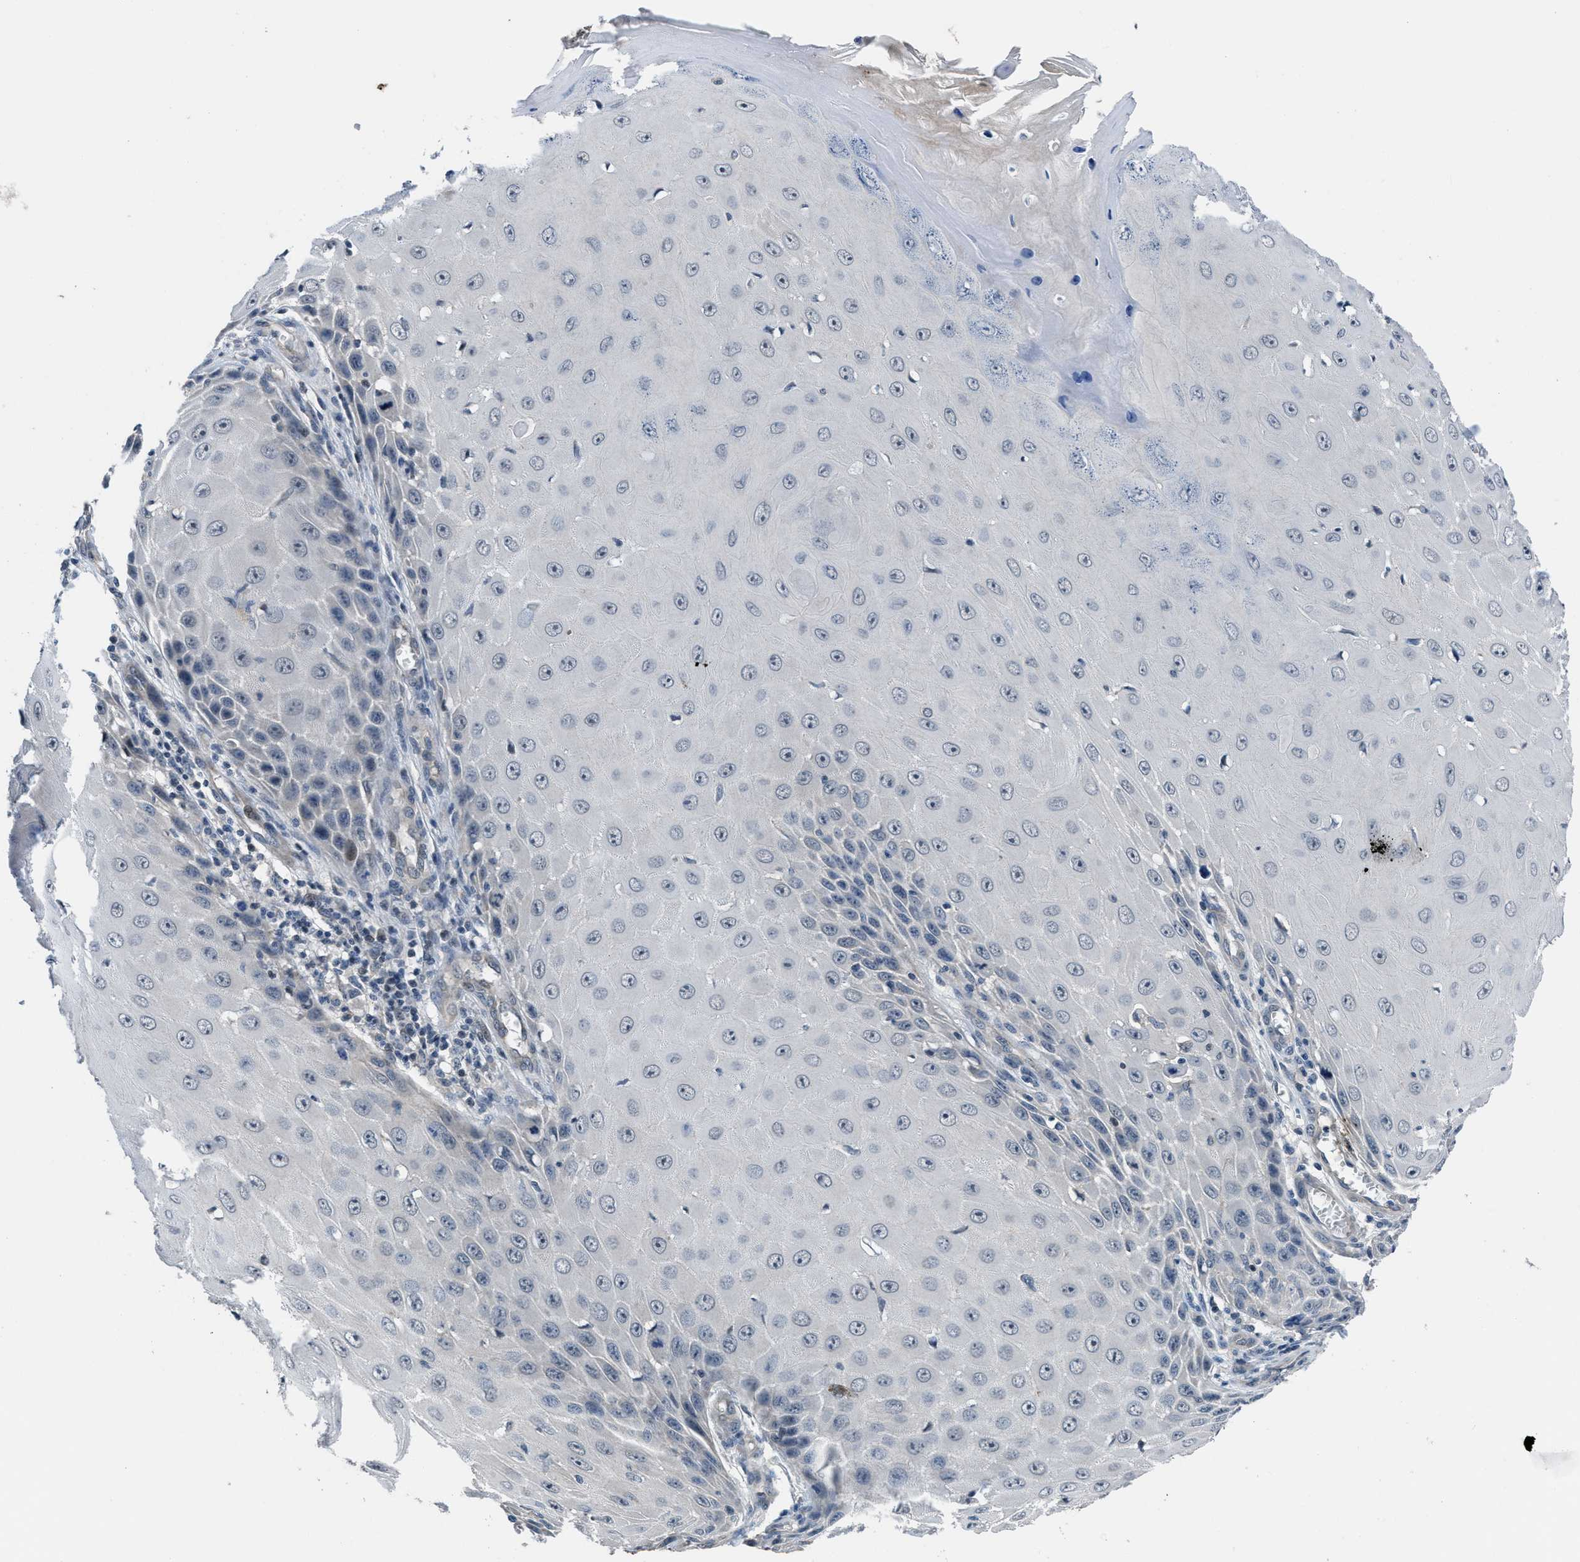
{"staining": {"intensity": "negative", "quantity": "none", "location": "none"}, "tissue": "skin cancer", "cell_type": "Tumor cells", "image_type": "cancer", "snomed": [{"axis": "morphology", "description": "Squamous cell carcinoma, NOS"}, {"axis": "topography", "description": "Skin"}], "caption": "Immunohistochemistry (IHC) of human skin cancer (squamous cell carcinoma) exhibits no expression in tumor cells.", "gene": "SETD5", "patient": {"sex": "female", "age": 73}}